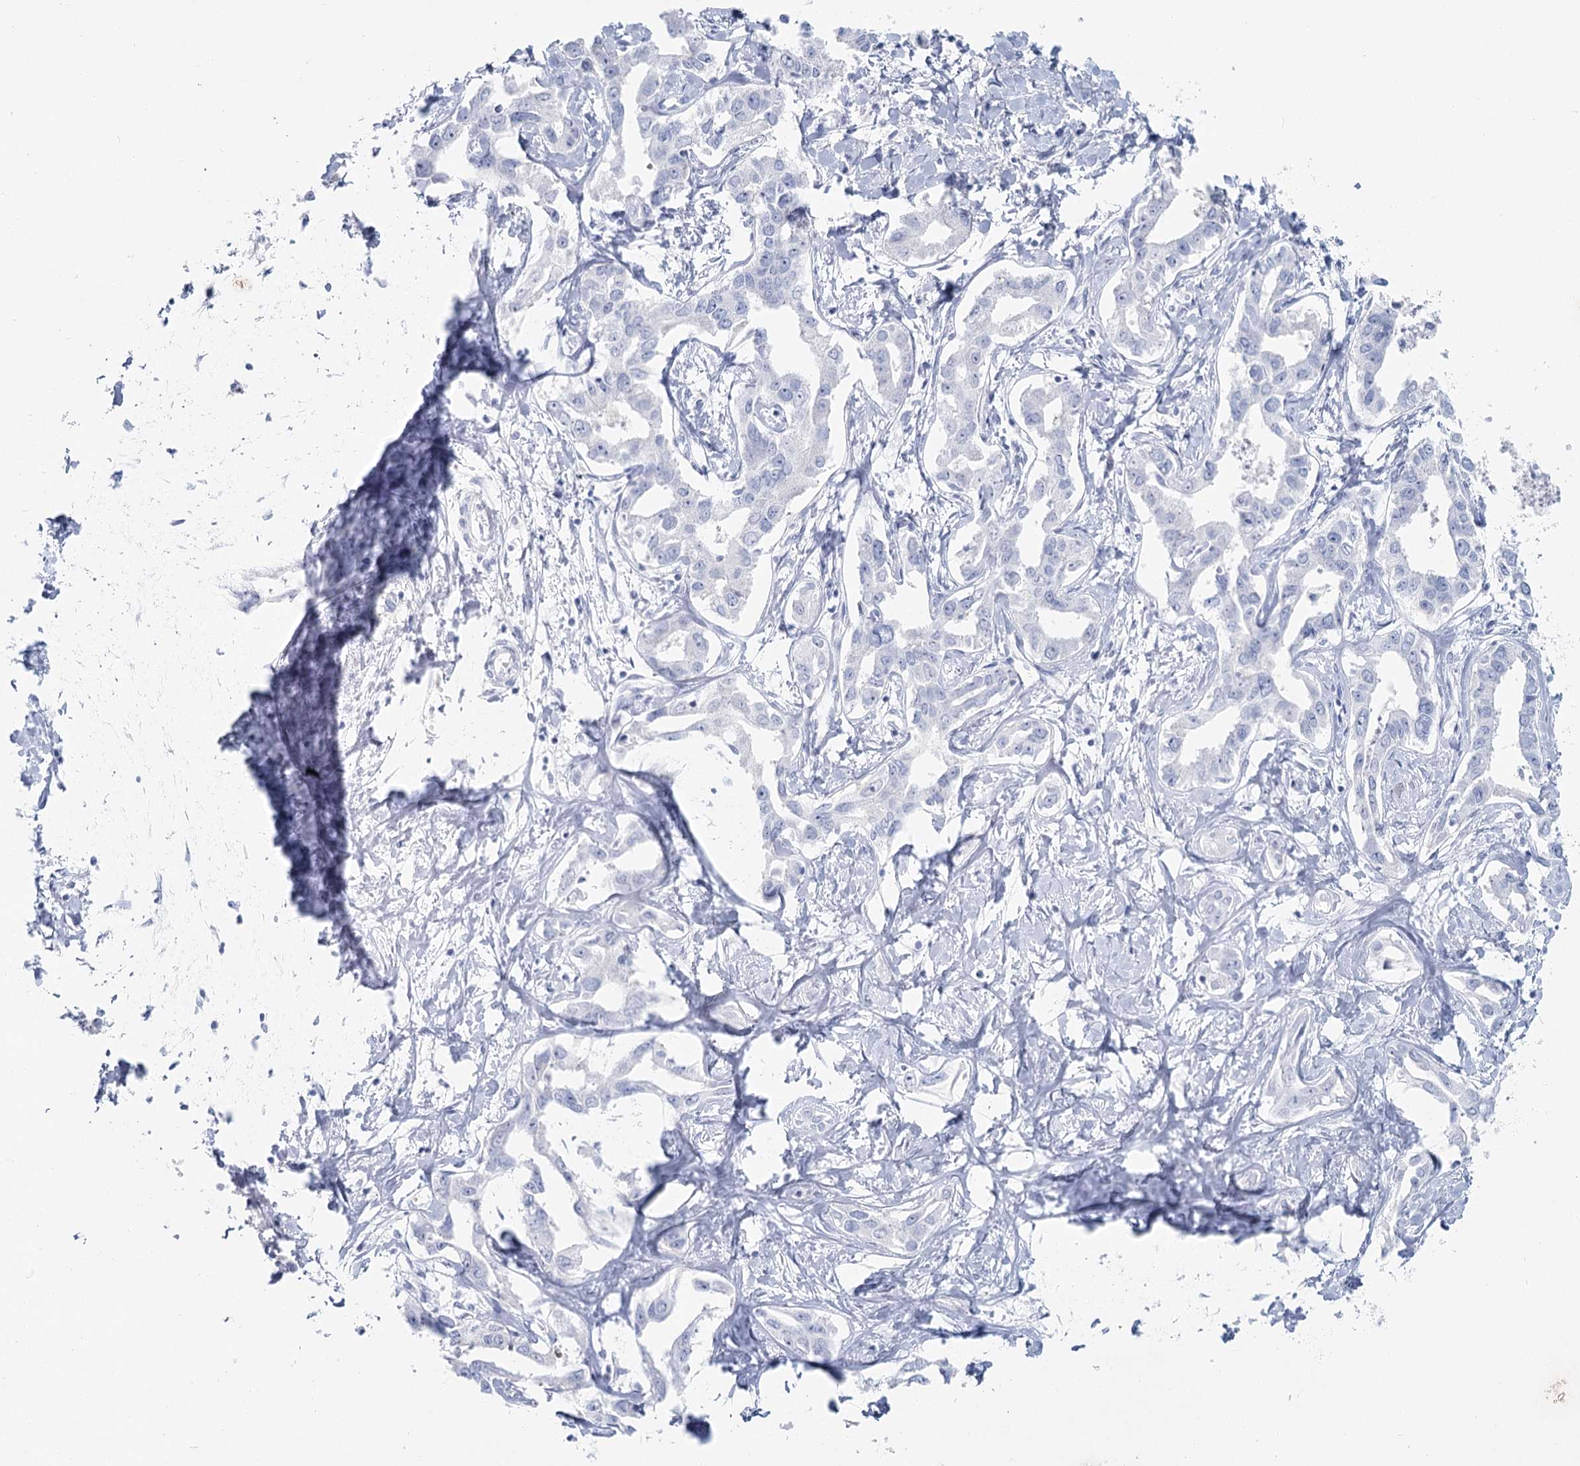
{"staining": {"intensity": "negative", "quantity": "none", "location": "none"}, "tissue": "liver cancer", "cell_type": "Tumor cells", "image_type": "cancer", "snomed": [{"axis": "morphology", "description": "Cholangiocarcinoma"}, {"axis": "topography", "description": "Liver"}], "caption": "Immunohistochemistry (IHC) histopathology image of neoplastic tissue: liver cancer (cholangiocarcinoma) stained with DAB (3,3'-diaminobenzidine) displays no significant protein staining in tumor cells. (Stains: DAB (3,3'-diaminobenzidine) immunohistochemistry (IHC) with hematoxylin counter stain, Microscopy: brightfield microscopy at high magnification).", "gene": "IFIT5", "patient": {"sex": "male", "age": 59}}